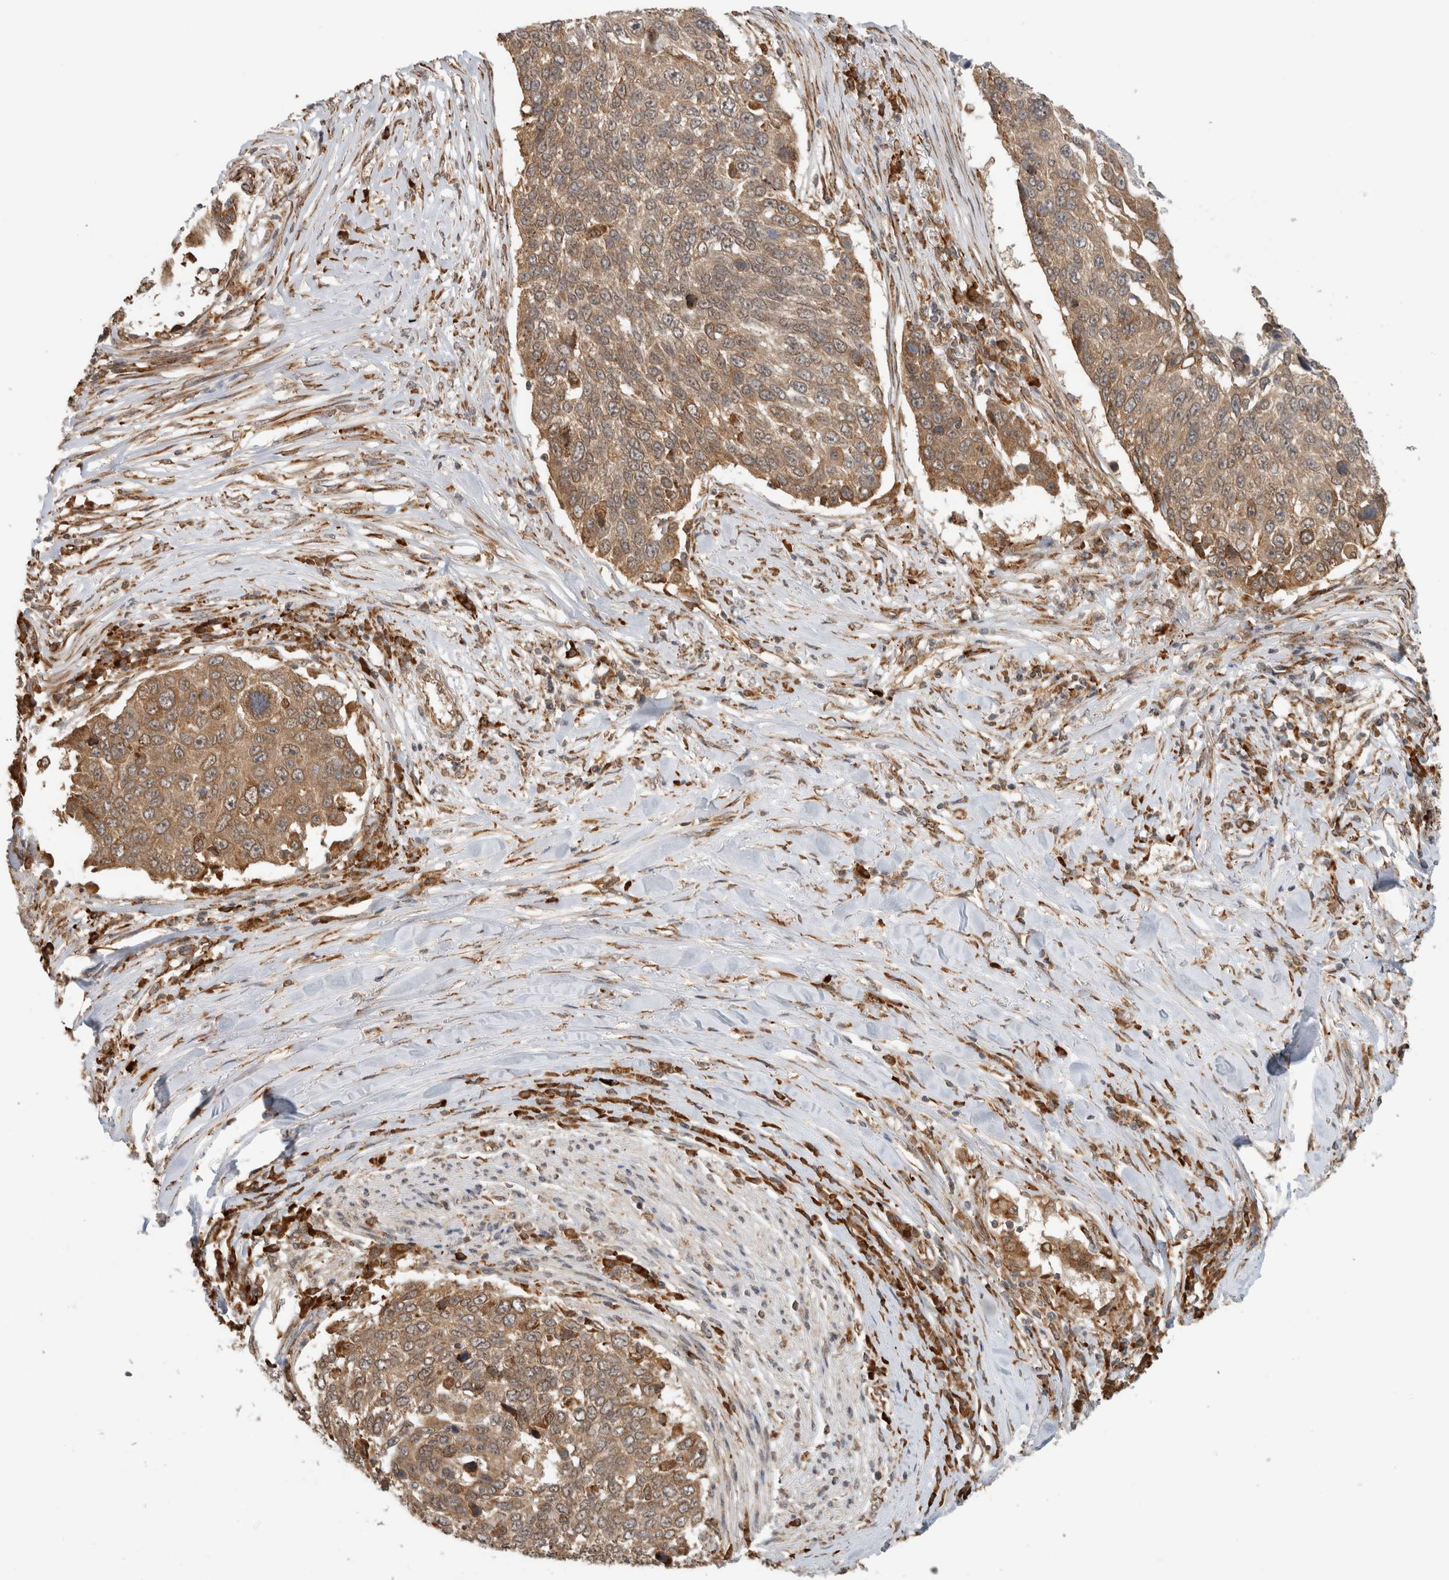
{"staining": {"intensity": "weak", "quantity": ">75%", "location": "cytoplasmic/membranous"}, "tissue": "lung cancer", "cell_type": "Tumor cells", "image_type": "cancer", "snomed": [{"axis": "morphology", "description": "Squamous cell carcinoma, NOS"}, {"axis": "topography", "description": "Lung"}], "caption": "The micrograph reveals staining of lung squamous cell carcinoma, revealing weak cytoplasmic/membranous protein staining (brown color) within tumor cells.", "gene": "MS4A7", "patient": {"sex": "male", "age": 66}}